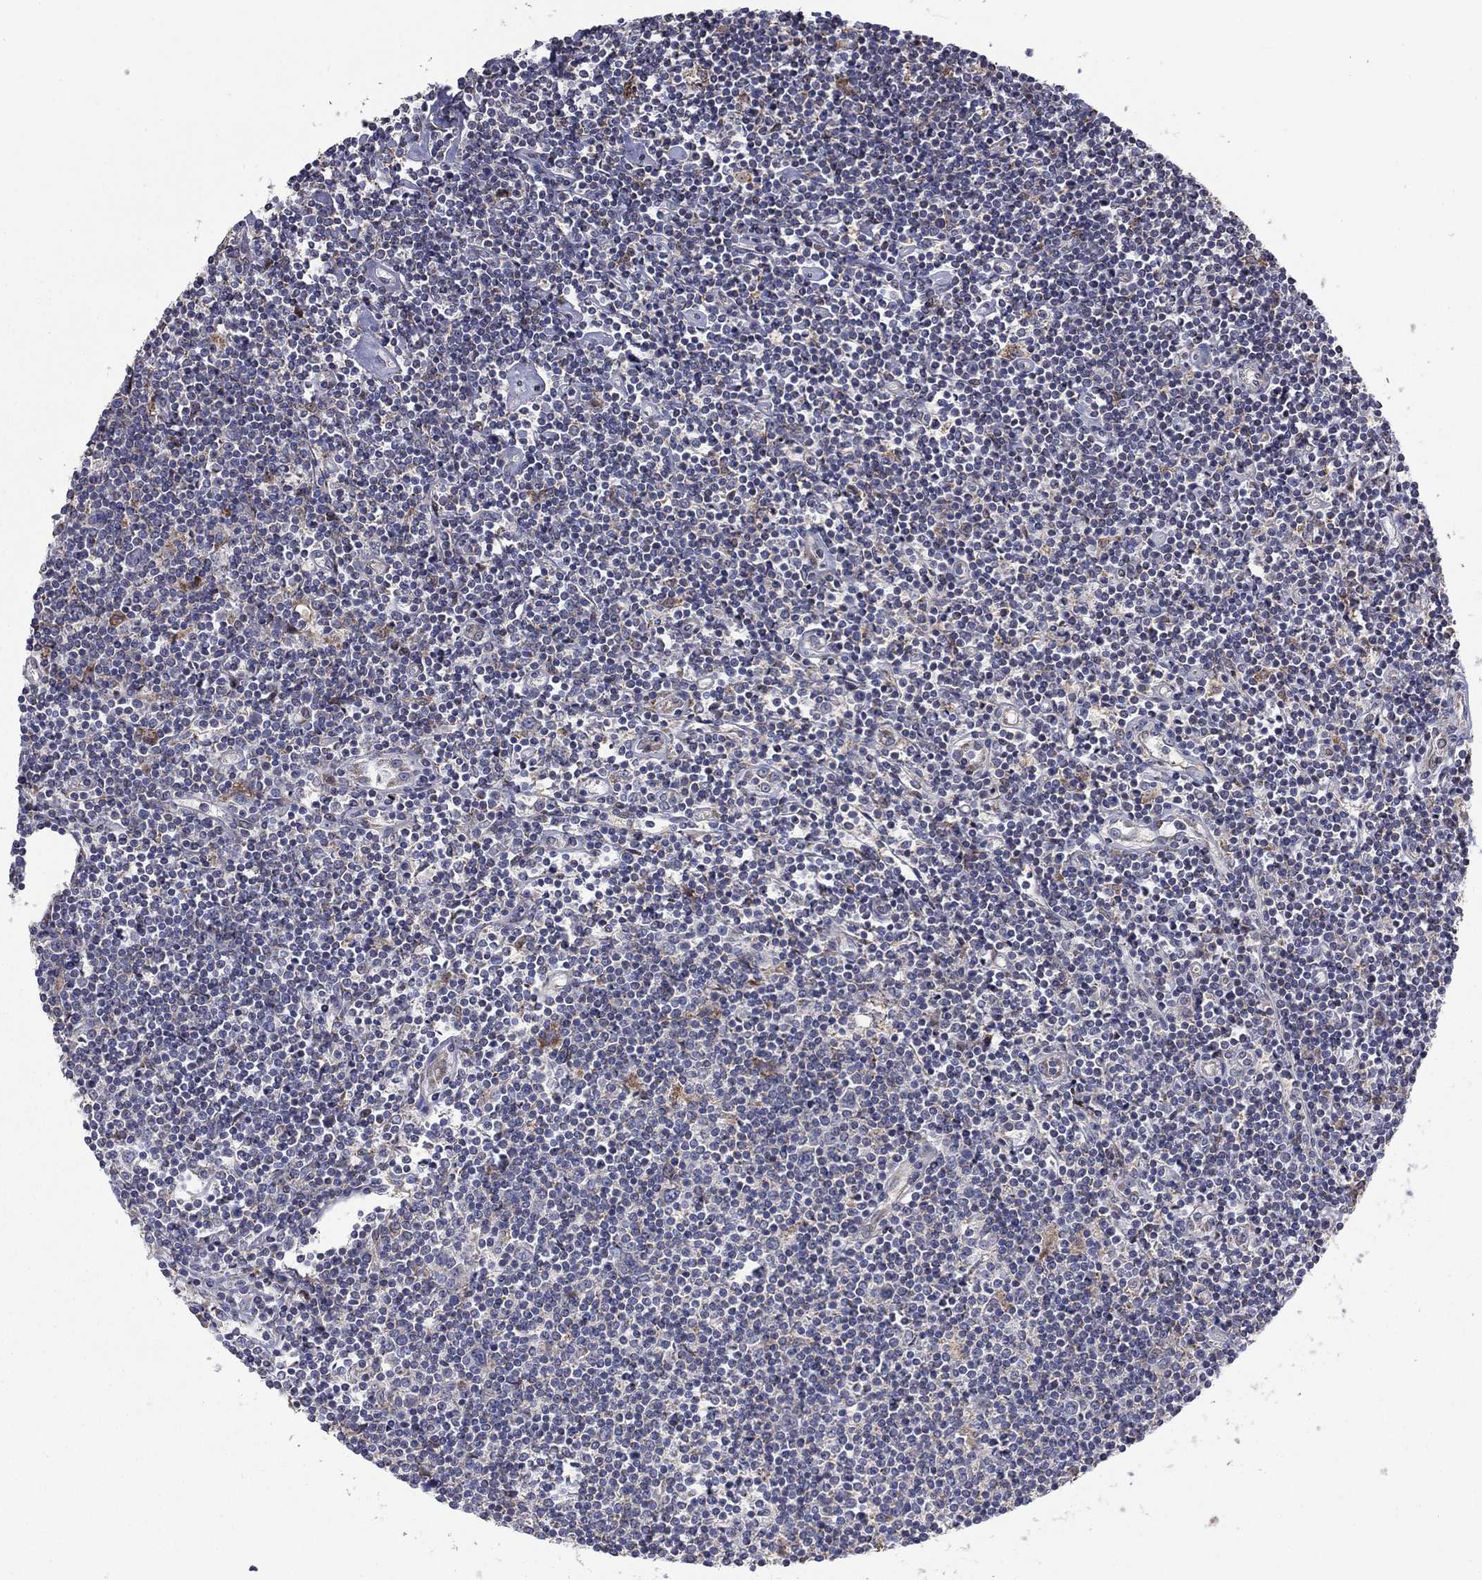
{"staining": {"intensity": "negative", "quantity": "none", "location": "none"}, "tissue": "lymphoma", "cell_type": "Tumor cells", "image_type": "cancer", "snomed": [{"axis": "morphology", "description": "Hodgkin's disease, NOS"}, {"axis": "topography", "description": "Lymph node"}], "caption": "IHC of human Hodgkin's disease displays no expression in tumor cells.", "gene": "MMAA", "patient": {"sex": "male", "age": 40}}